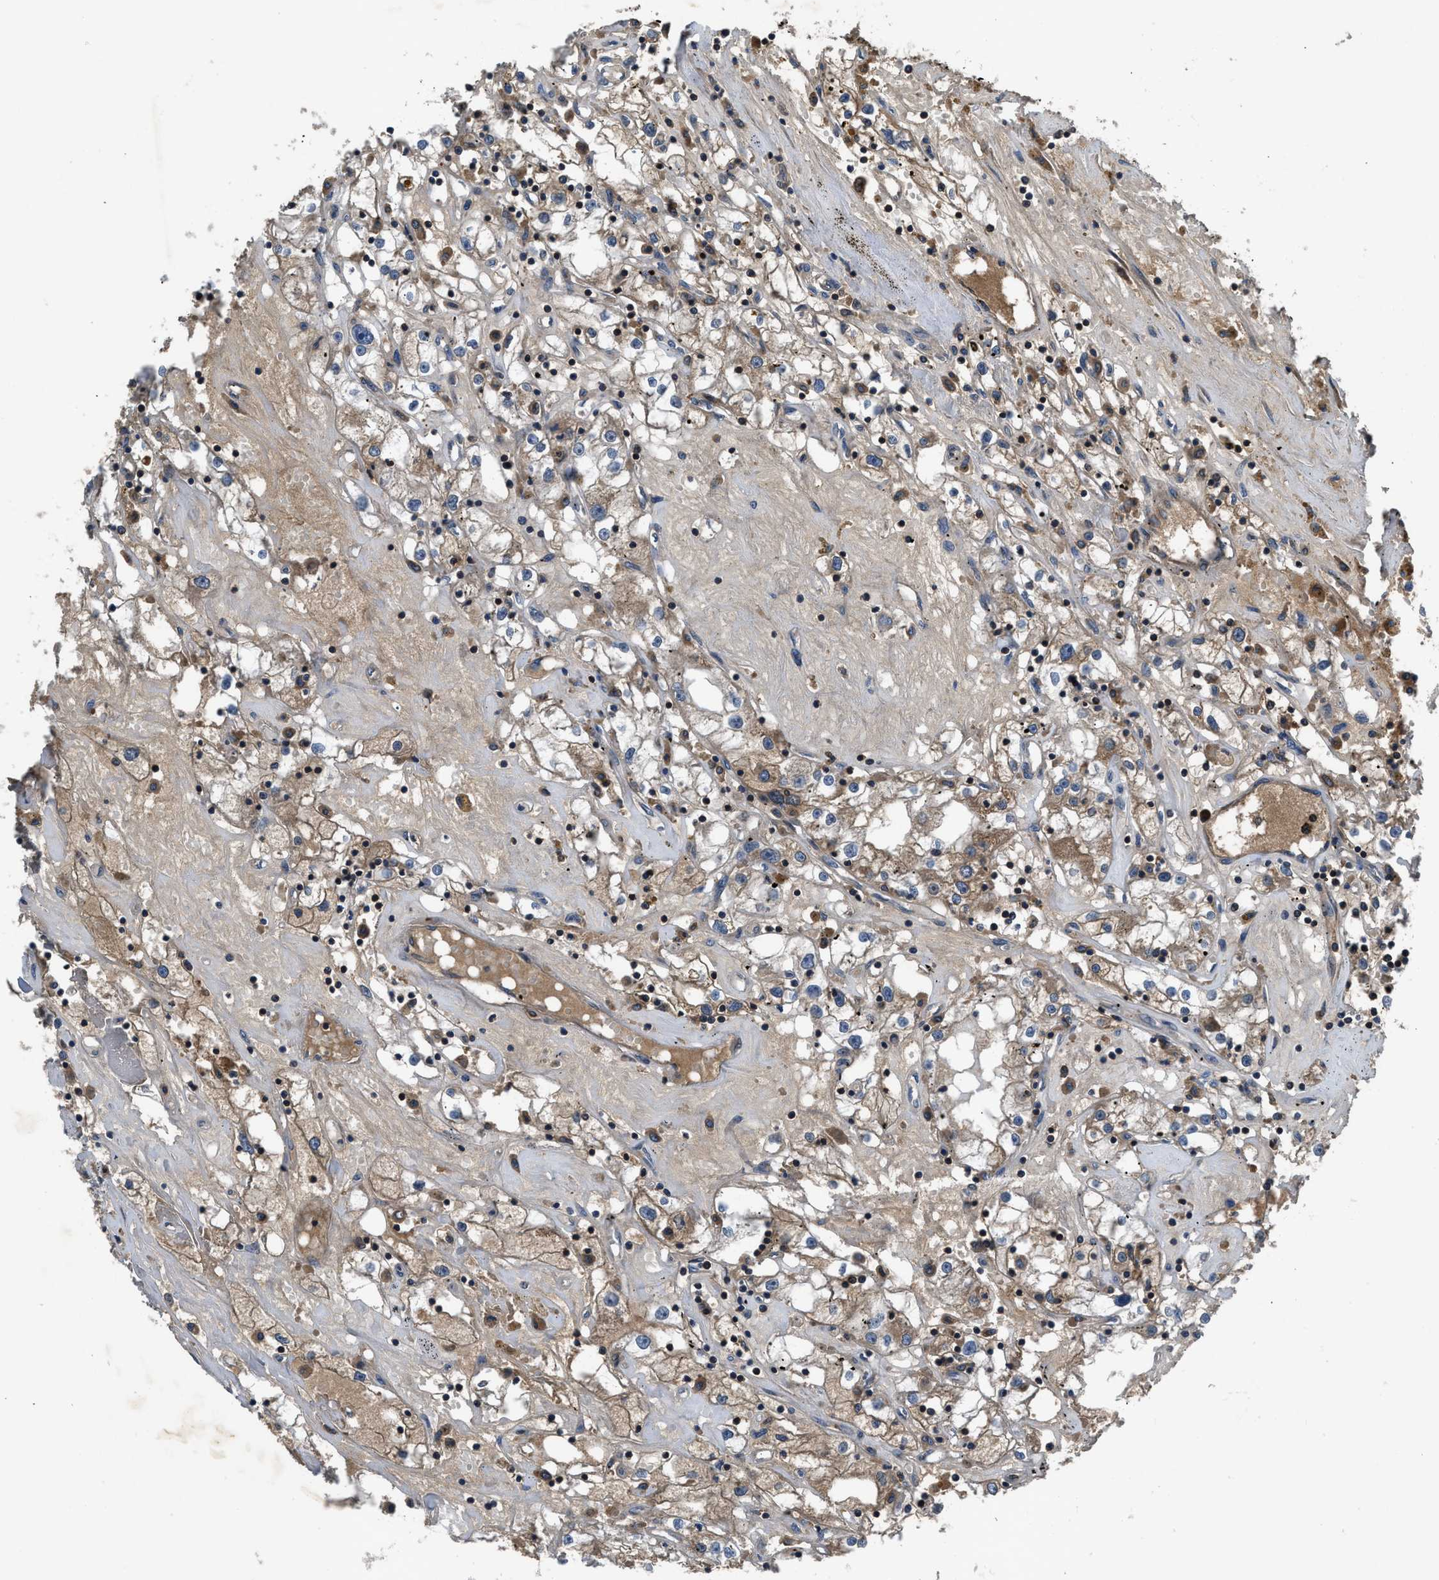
{"staining": {"intensity": "moderate", "quantity": ">75%", "location": "cytoplasmic/membranous"}, "tissue": "renal cancer", "cell_type": "Tumor cells", "image_type": "cancer", "snomed": [{"axis": "morphology", "description": "Adenocarcinoma, NOS"}, {"axis": "topography", "description": "Kidney"}], "caption": "Tumor cells reveal medium levels of moderate cytoplasmic/membranous staining in approximately >75% of cells in adenocarcinoma (renal).", "gene": "PAFAH2", "patient": {"sex": "male", "age": 56}}